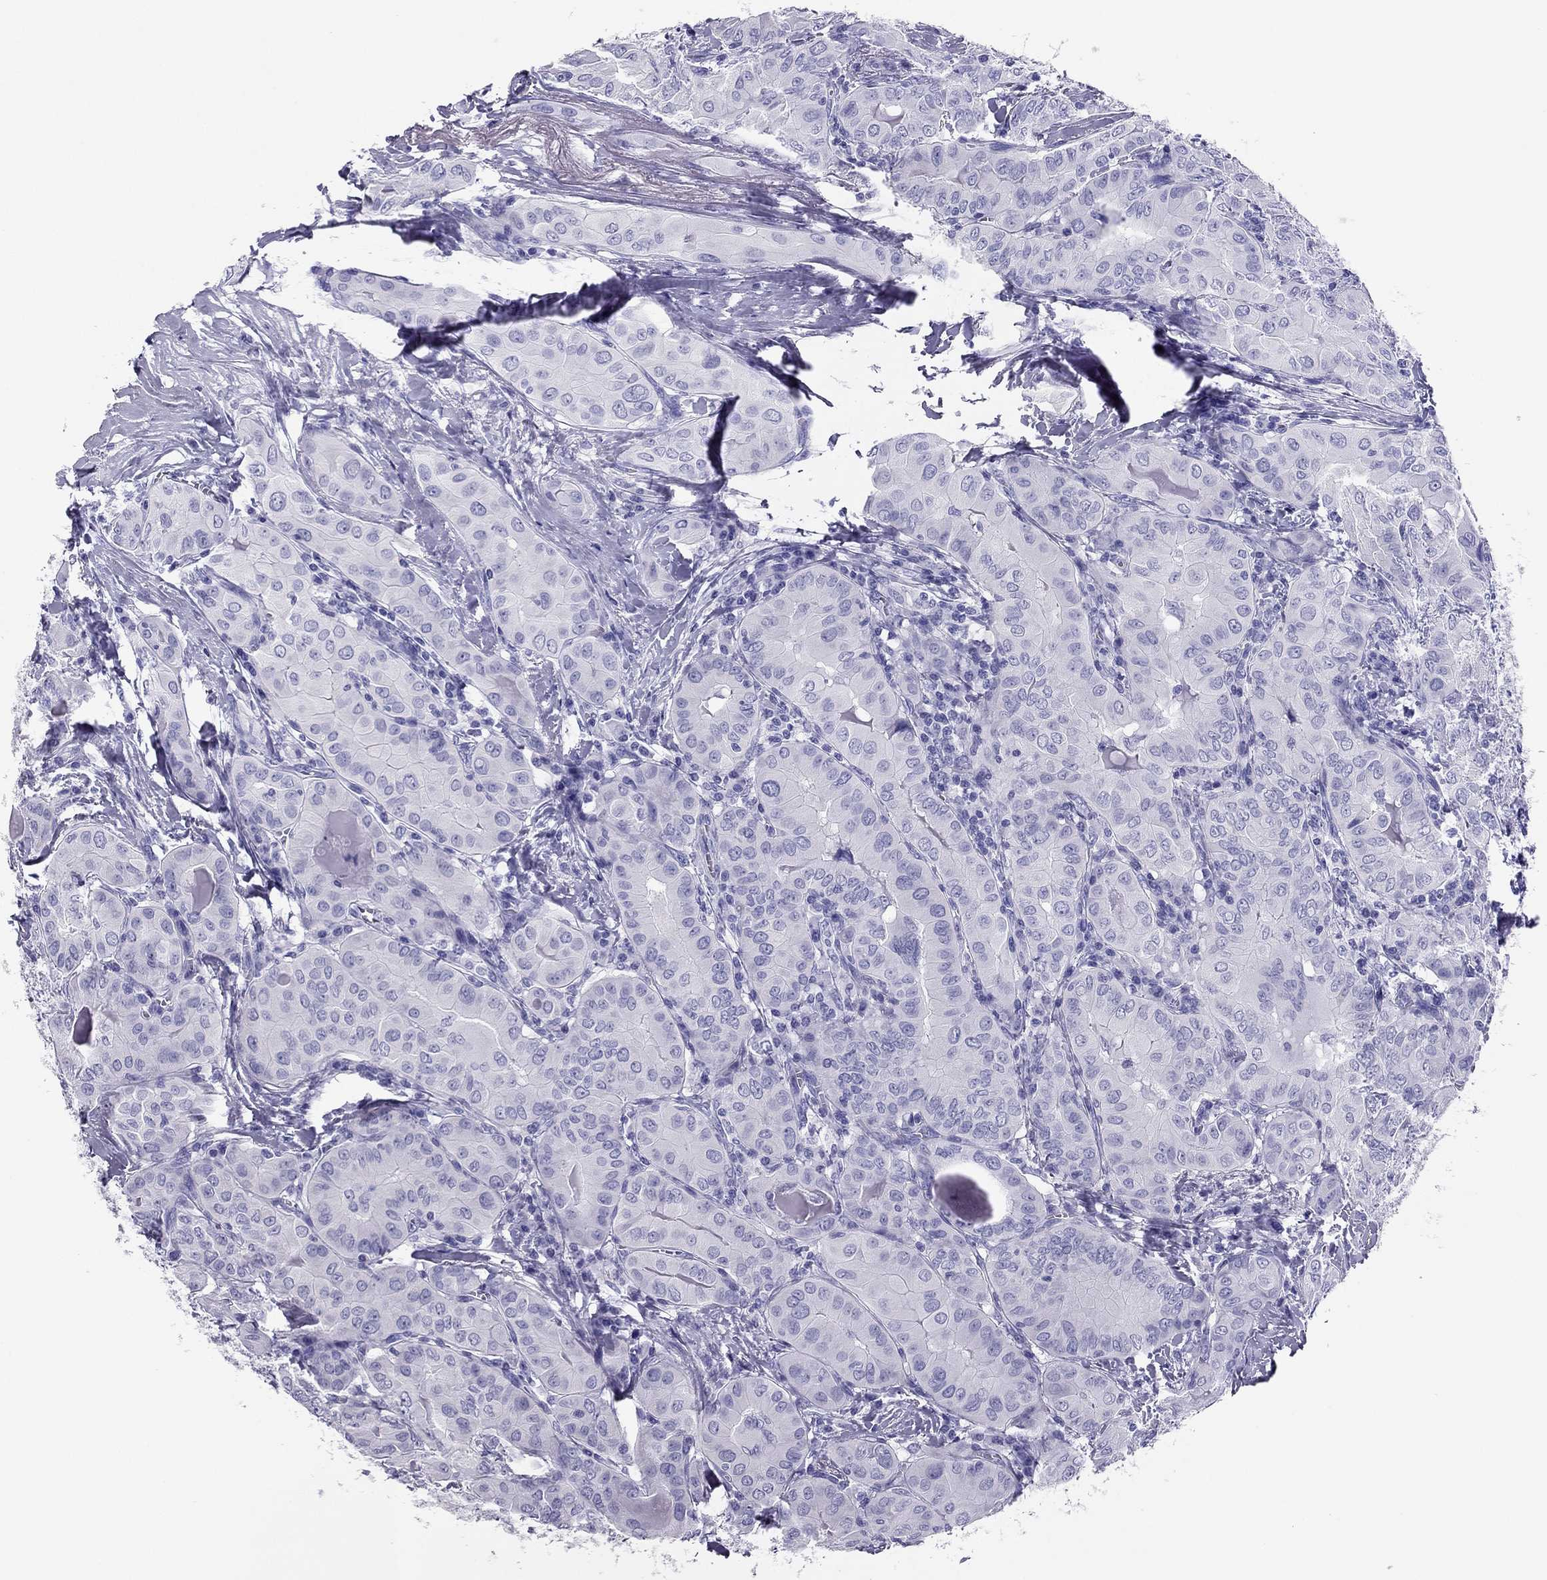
{"staining": {"intensity": "negative", "quantity": "none", "location": "none"}, "tissue": "thyroid cancer", "cell_type": "Tumor cells", "image_type": "cancer", "snomed": [{"axis": "morphology", "description": "Papillary adenocarcinoma, NOS"}, {"axis": "topography", "description": "Thyroid gland"}], "caption": "Immunohistochemical staining of papillary adenocarcinoma (thyroid) demonstrates no significant expression in tumor cells.", "gene": "PDE6A", "patient": {"sex": "female", "age": 37}}